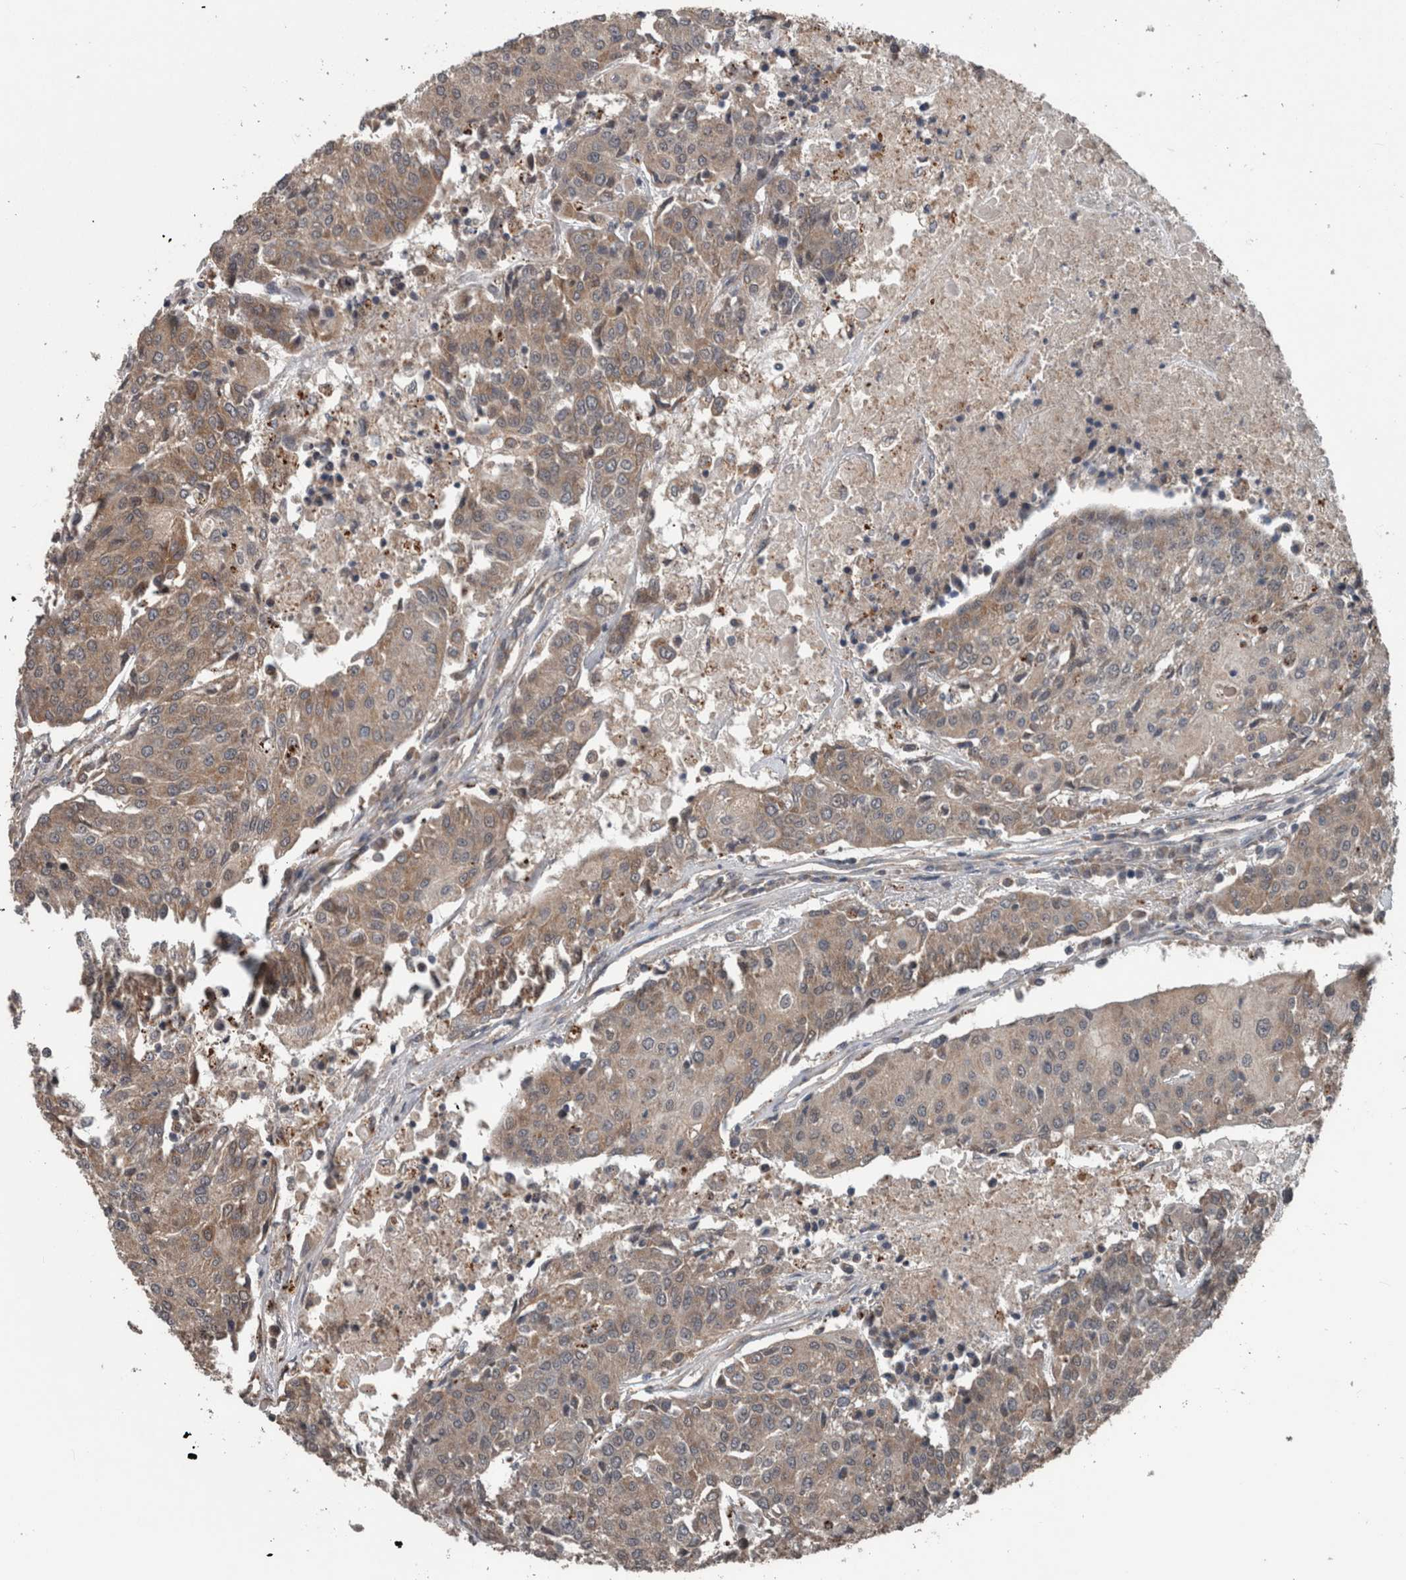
{"staining": {"intensity": "weak", "quantity": ">75%", "location": "cytoplasmic/membranous"}, "tissue": "urothelial cancer", "cell_type": "Tumor cells", "image_type": "cancer", "snomed": [{"axis": "morphology", "description": "Urothelial carcinoma, High grade"}, {"axis": "topography", "description": "Urinary bladder"}], "caption": "This micrograph shows urothelial cancer stained with IHC to label a protein in brown. The cytoplasmic/membranous of tumor cells show weak positivity for the protein. Nuclei are counter-stained blue.", "gene": "RIOK3", "patient": {"sex": "female", "age": 85}}